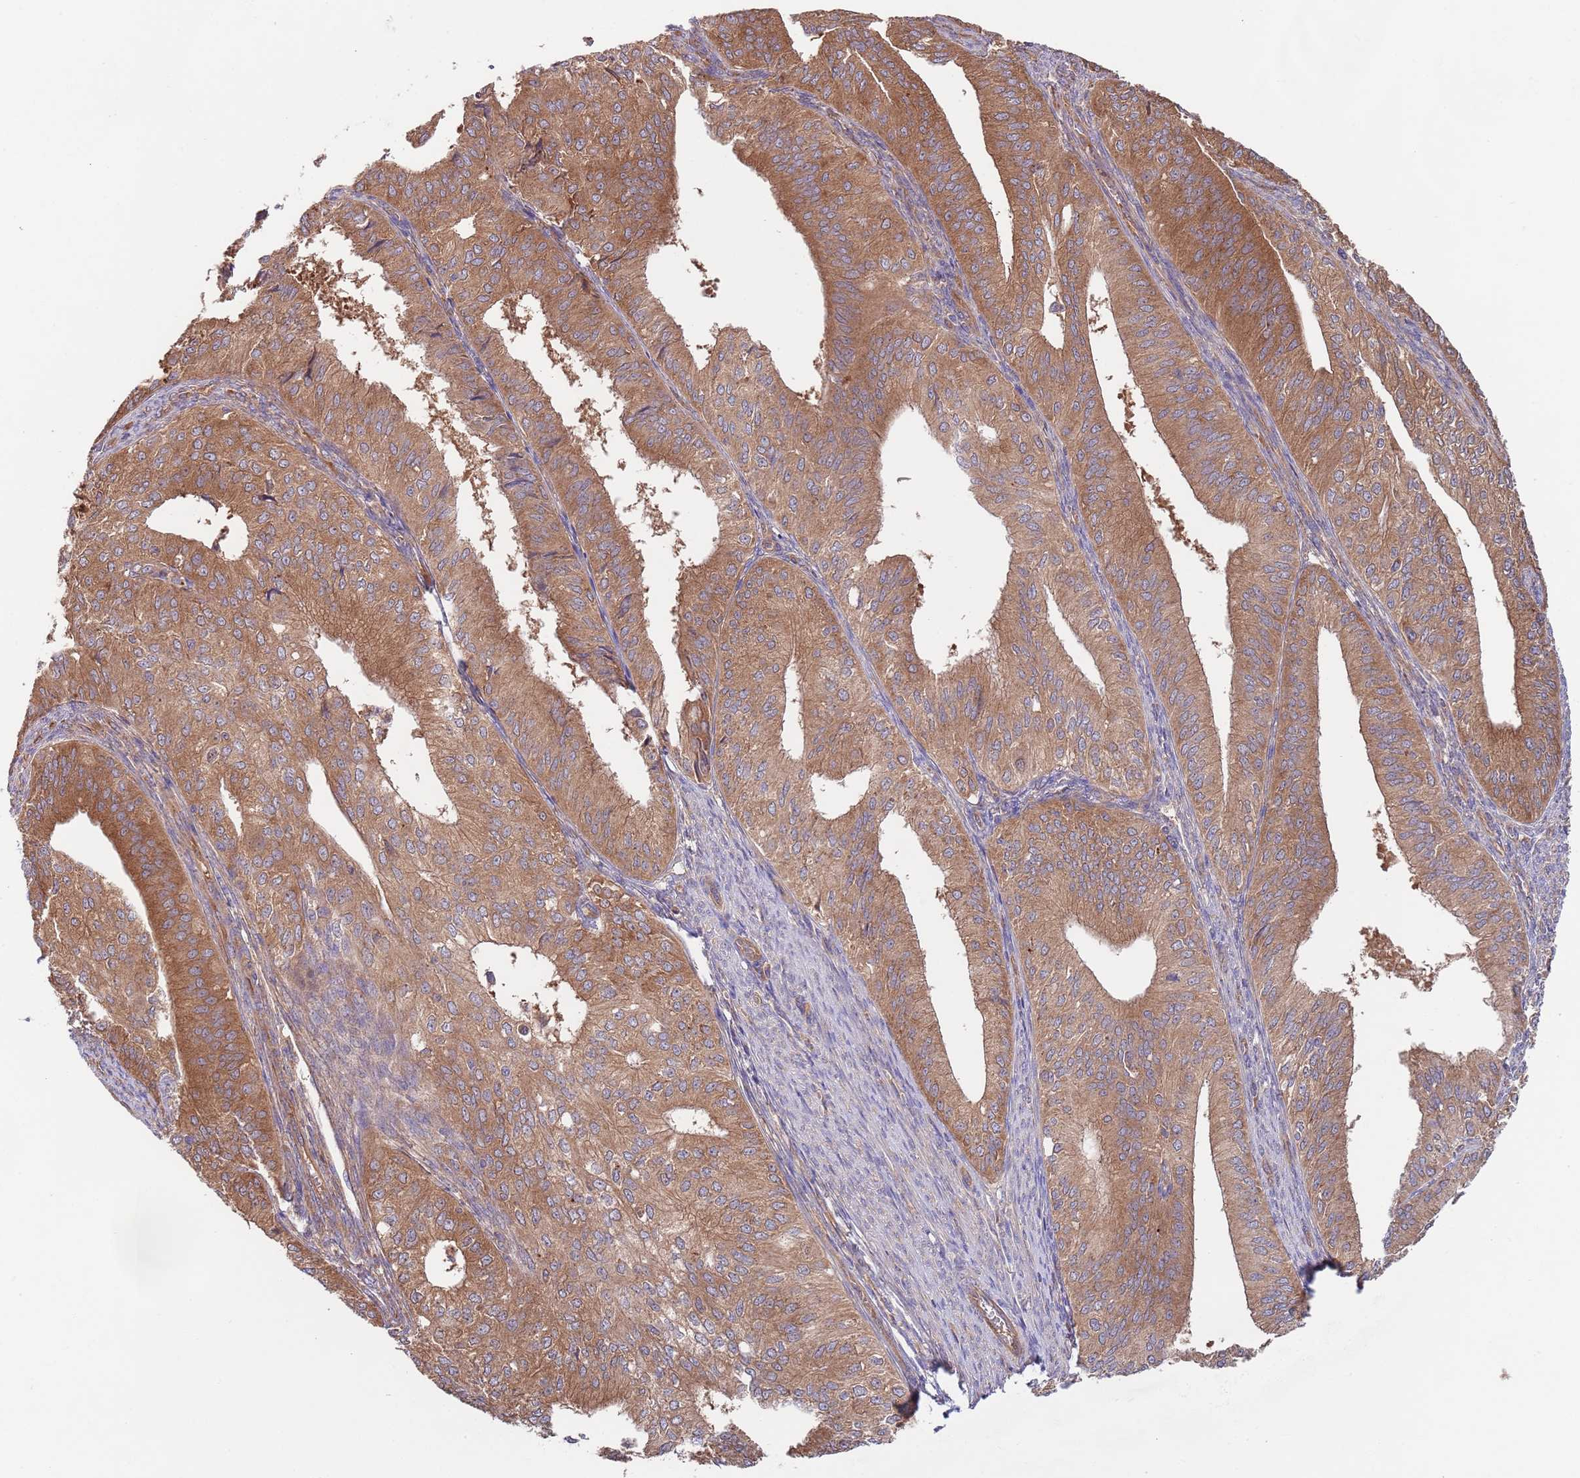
{"staining": {"intensity": "moderate", "quantity": ">75%", "location": "cytoplasmic/membranous"}, "tissue": "endometrial cancer", "cell_type": "Tumor cells", "image_type": "cancer", "snomed": [{"axis": "morphology", "description": "Adenocarcinoma, NOS"}, {"axis": "topography", "description": "Endometrium"}], "caption": "DAB (3,3'-diaminobenzidine) immunohistochemical staining of endometrial adenocarcinoma reveals moderate cytoplasmic/membranous protein staining in about >75% of tumor cells. The staining was performed using DAB (3,3'-diaminobenzidine) to visualize the protein expression in brown, while the nuclei were stained in blue with hematoxylin (Magnification: 20x).", "gene": "EIF3F", "patient": {"sex": "female", "age": 50}}